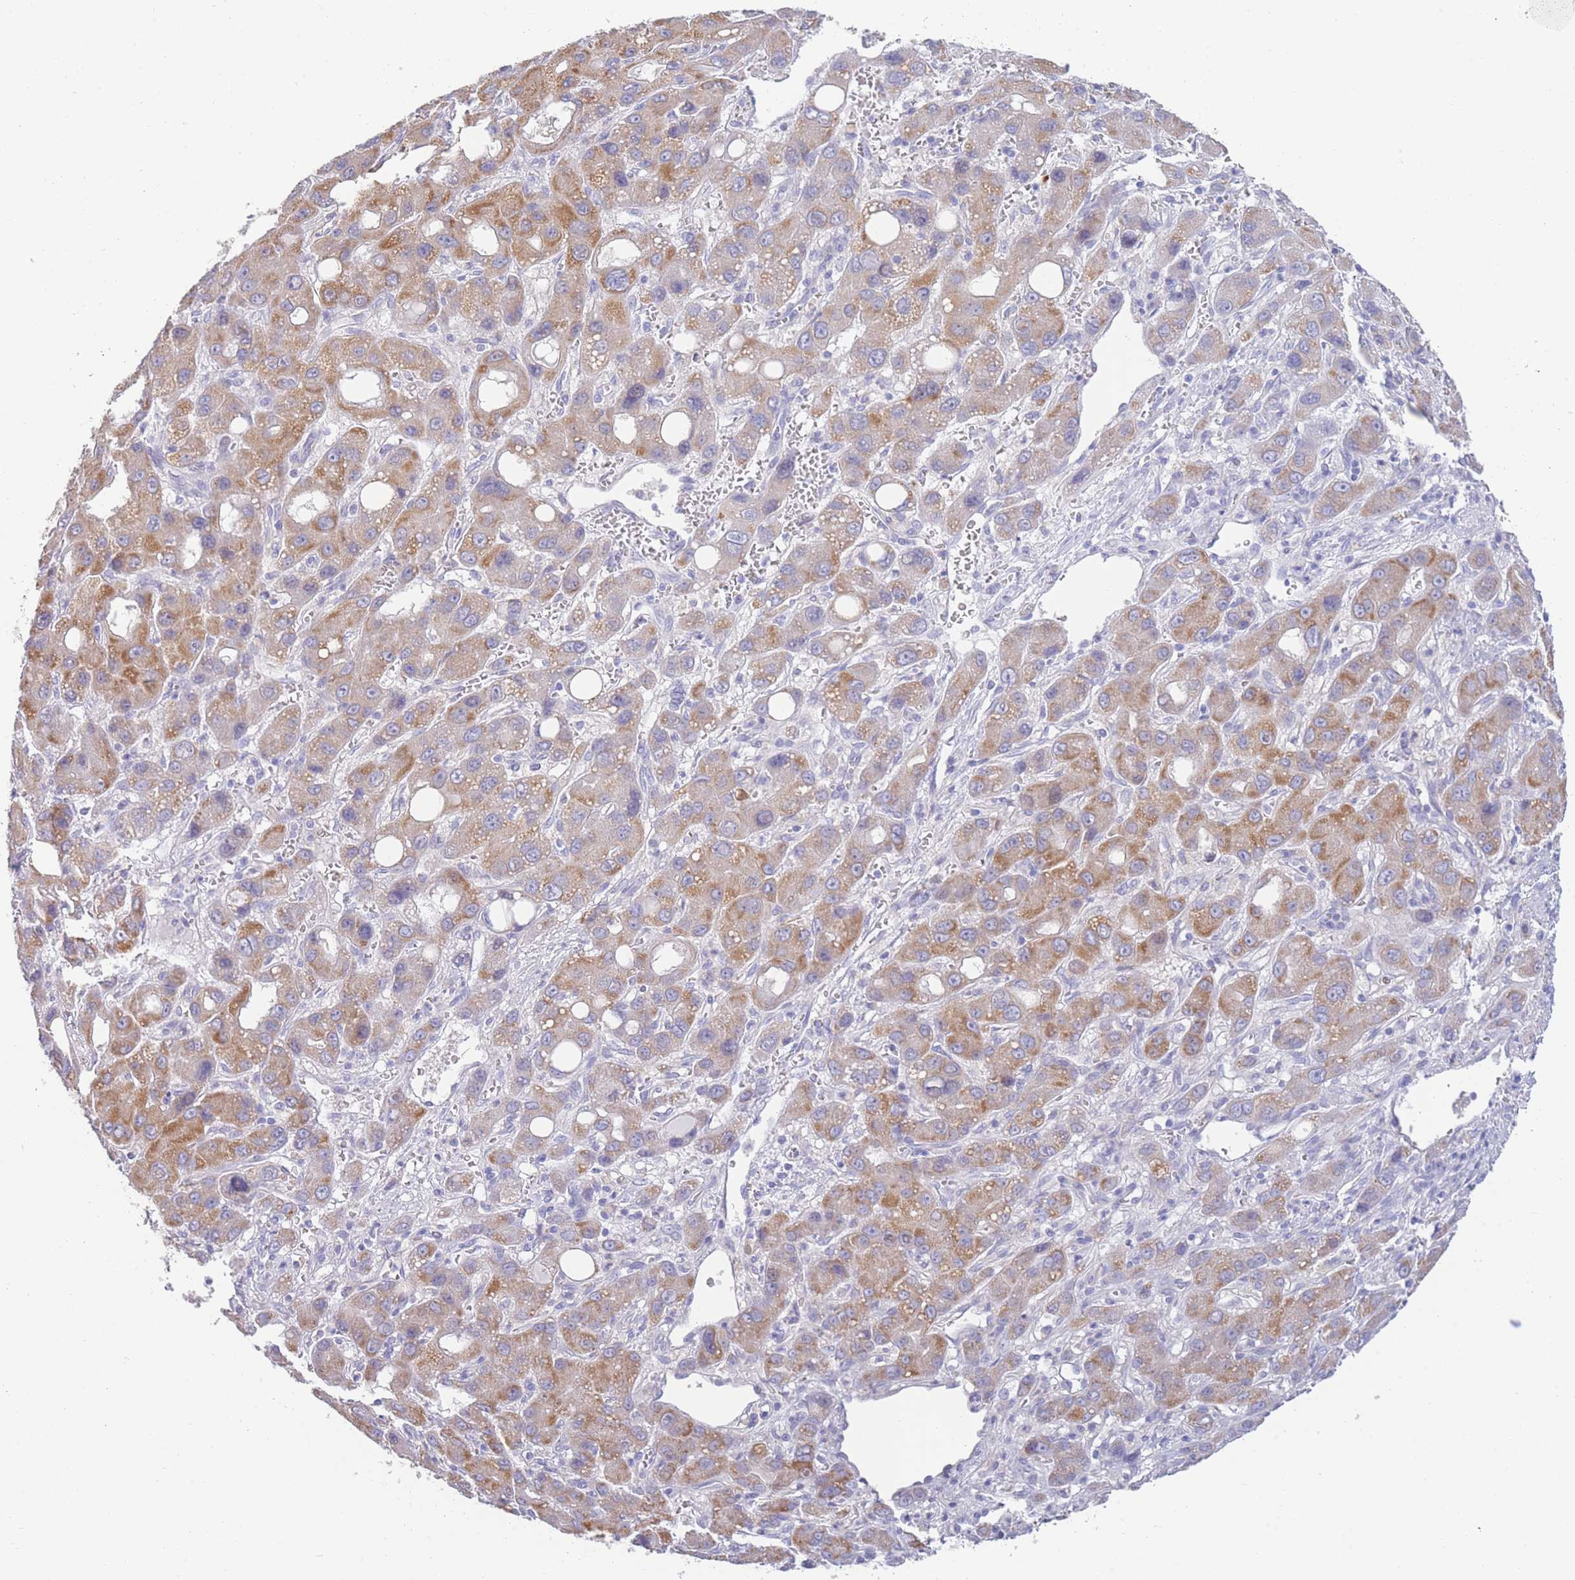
{"staining": {"intensity": "moderate", "quantity": ">75%", "location": "cytoplasmic/membranous"}, "tissue": "liver cancer", "cell_type": "Tumor cells", "image_type": "cancer", "snomed": [{"axis": "morphology", "description": "Carcinoma, Hepatocellular, NOS"}, {"axis": "topography", "description": "Liver"}], "caption": "A micrograph of human liver hepatocellular carcinoma stained for a protein reveals moderate cytoplasmic/membranous brown staining in tumor cells. Using DAB (brown) and hematoxylin (blue) stains, captured at high magnification using brightfield microscopy.", "gene": "LRRC37A", "patient": {"sex": "male", "age": 55}}